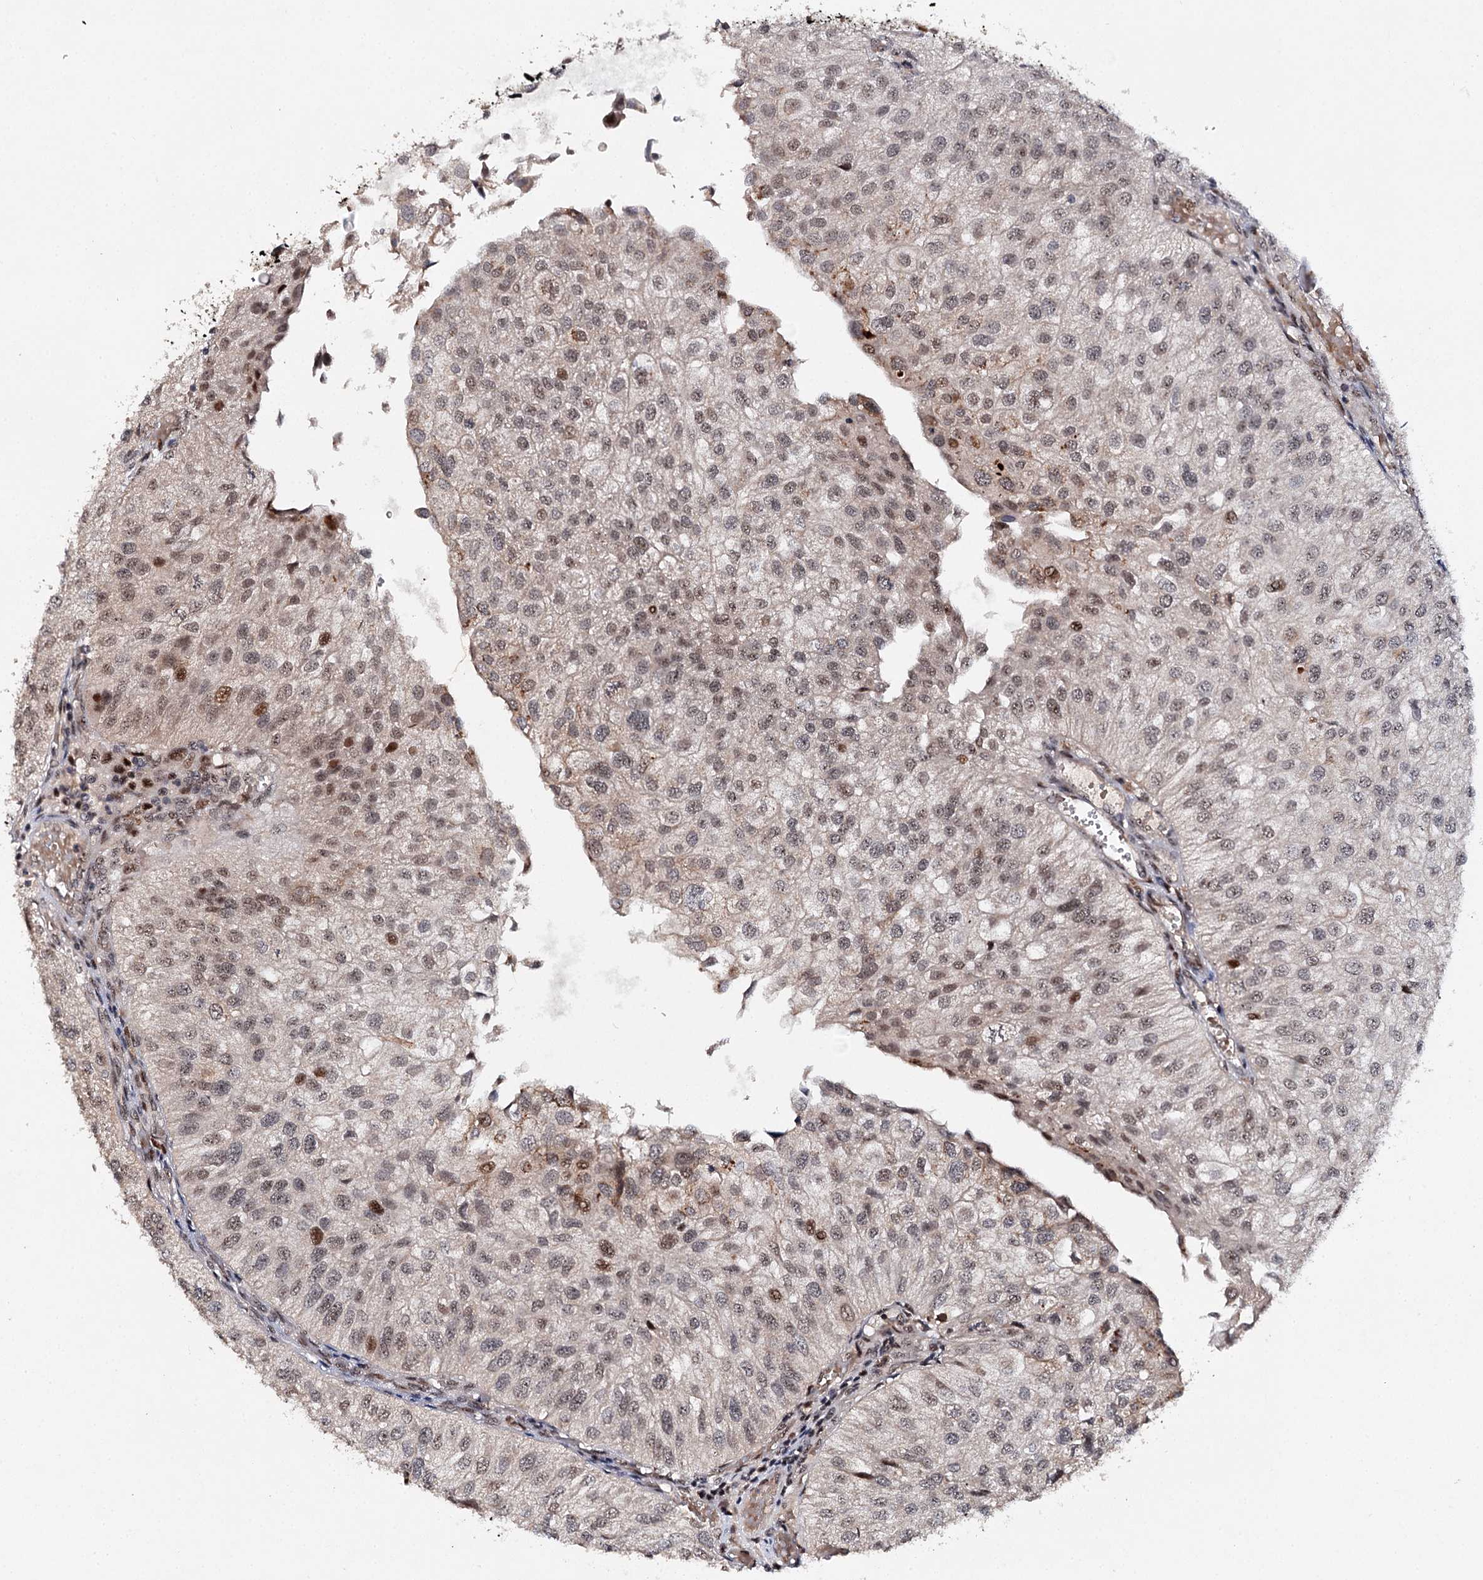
{"staining": {"intensity": "moderate", "quantity": "<25%", "location": "nuclear"}, "tissue": "urothelial cancer", "cell_type": "Tumor cells", "image_type": "cancer", "snomed": [{"axis": "morphology", "description": "Urothelial carcinoma, Low grade"}, {"axis": "topography", "description": "Urinary bladder"}], "caption": "Human urothelial cancer stained with a brown dye exhibits moderate nuclear positive positivity in approximately <25% of tumor cells.", "gene": "BUD13", "patient": {"sex": "female", "age": 89}}